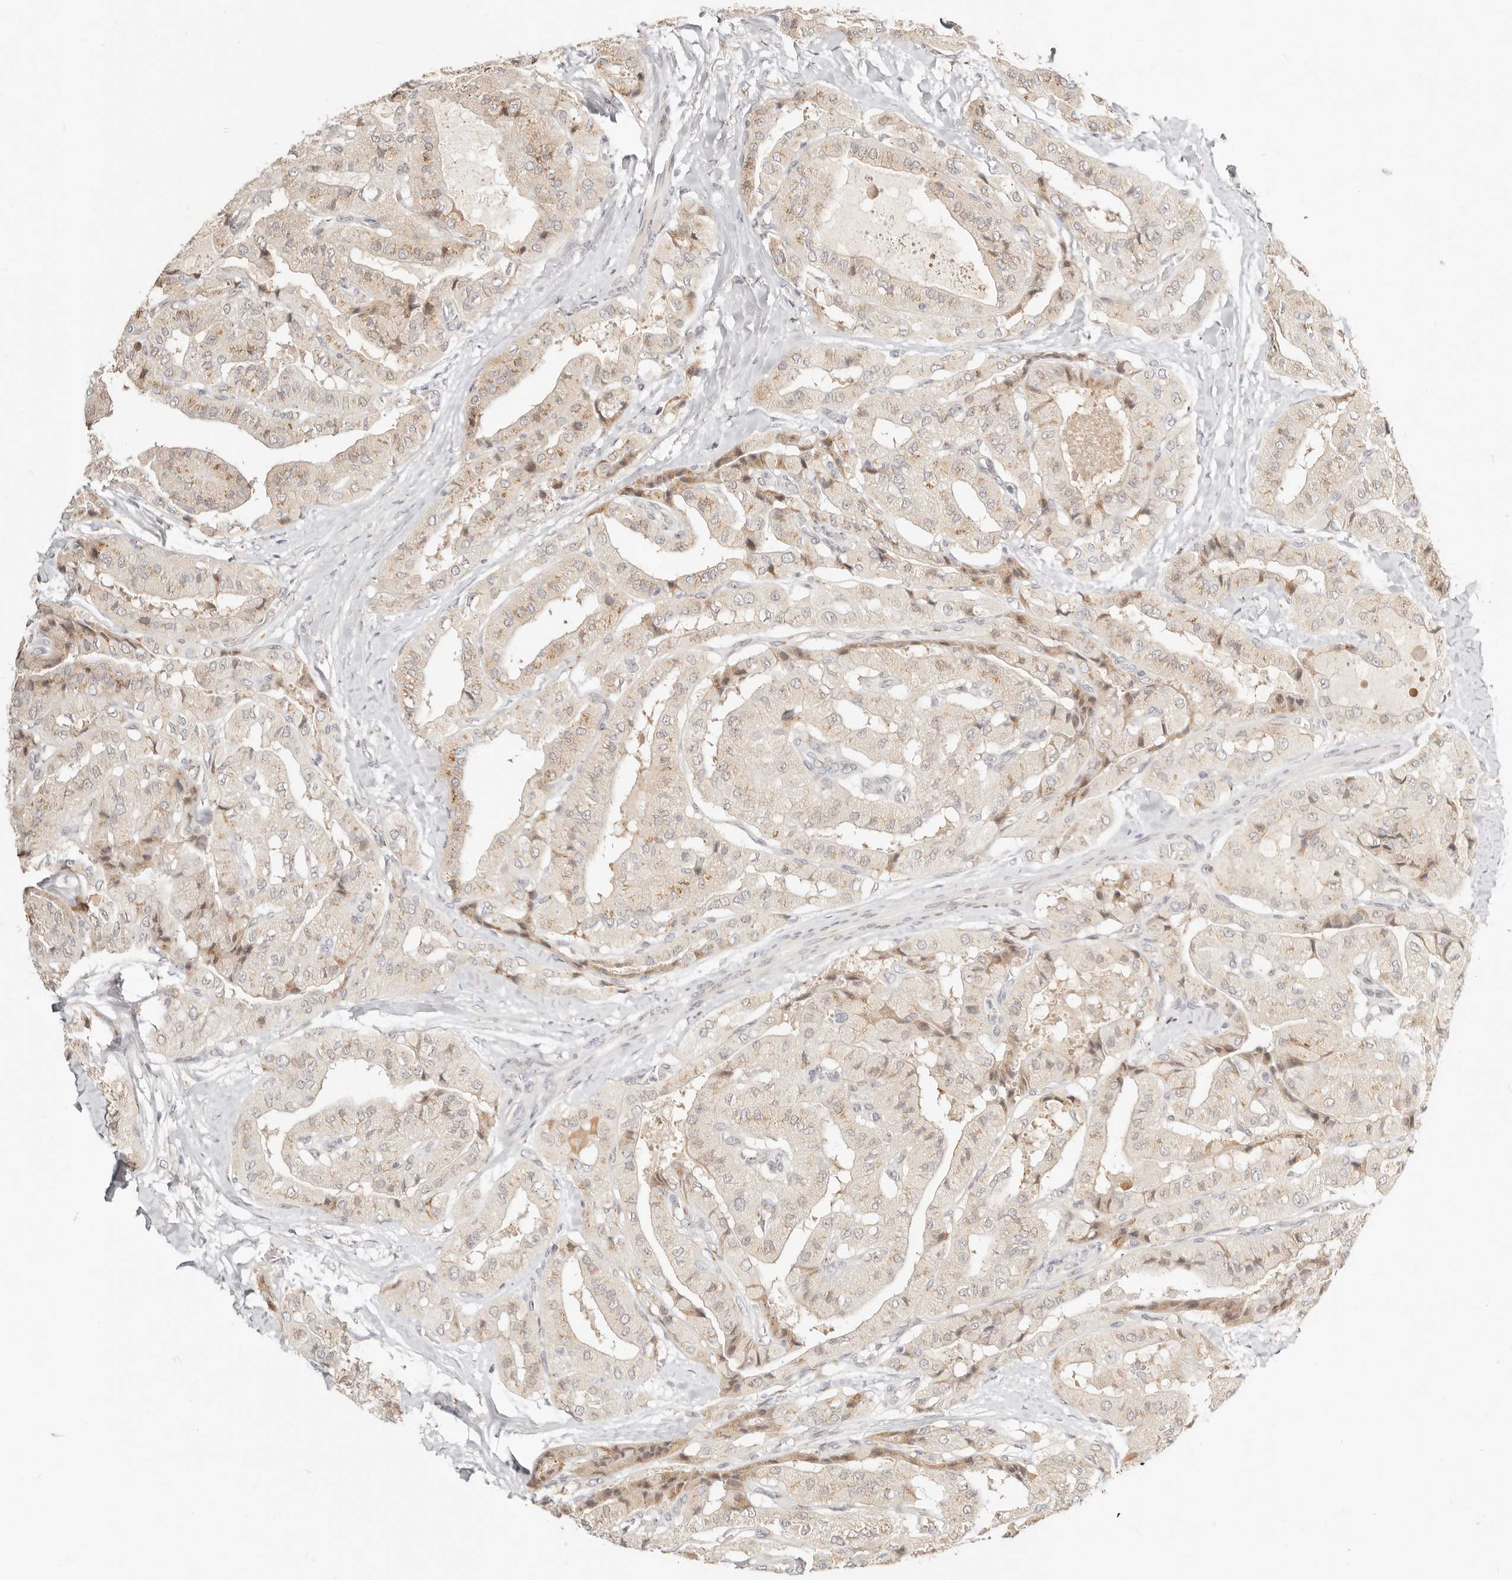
{"staining": {"intensity": "weak", "quantity": "25%-75%", "location": "cytoplasmic/membranous"}, "tissue": "thyroid cancer", "cell_type": "Tumor cells", "image_type": "cancer", "snomed": [{"axis": "morphology", "description": "Papillary adenocarcinoma, NOS"}, {"axis": "topography", "description": "Thyroid gland"}], "caption": "A brown stain labels weak cytoplasmic/membranous expression of a protein in human papillary adenocarcinoma (thyroid) tumor cells.", "gene": "FAM20B", "patient": {"sex": "female", "age": 59}}